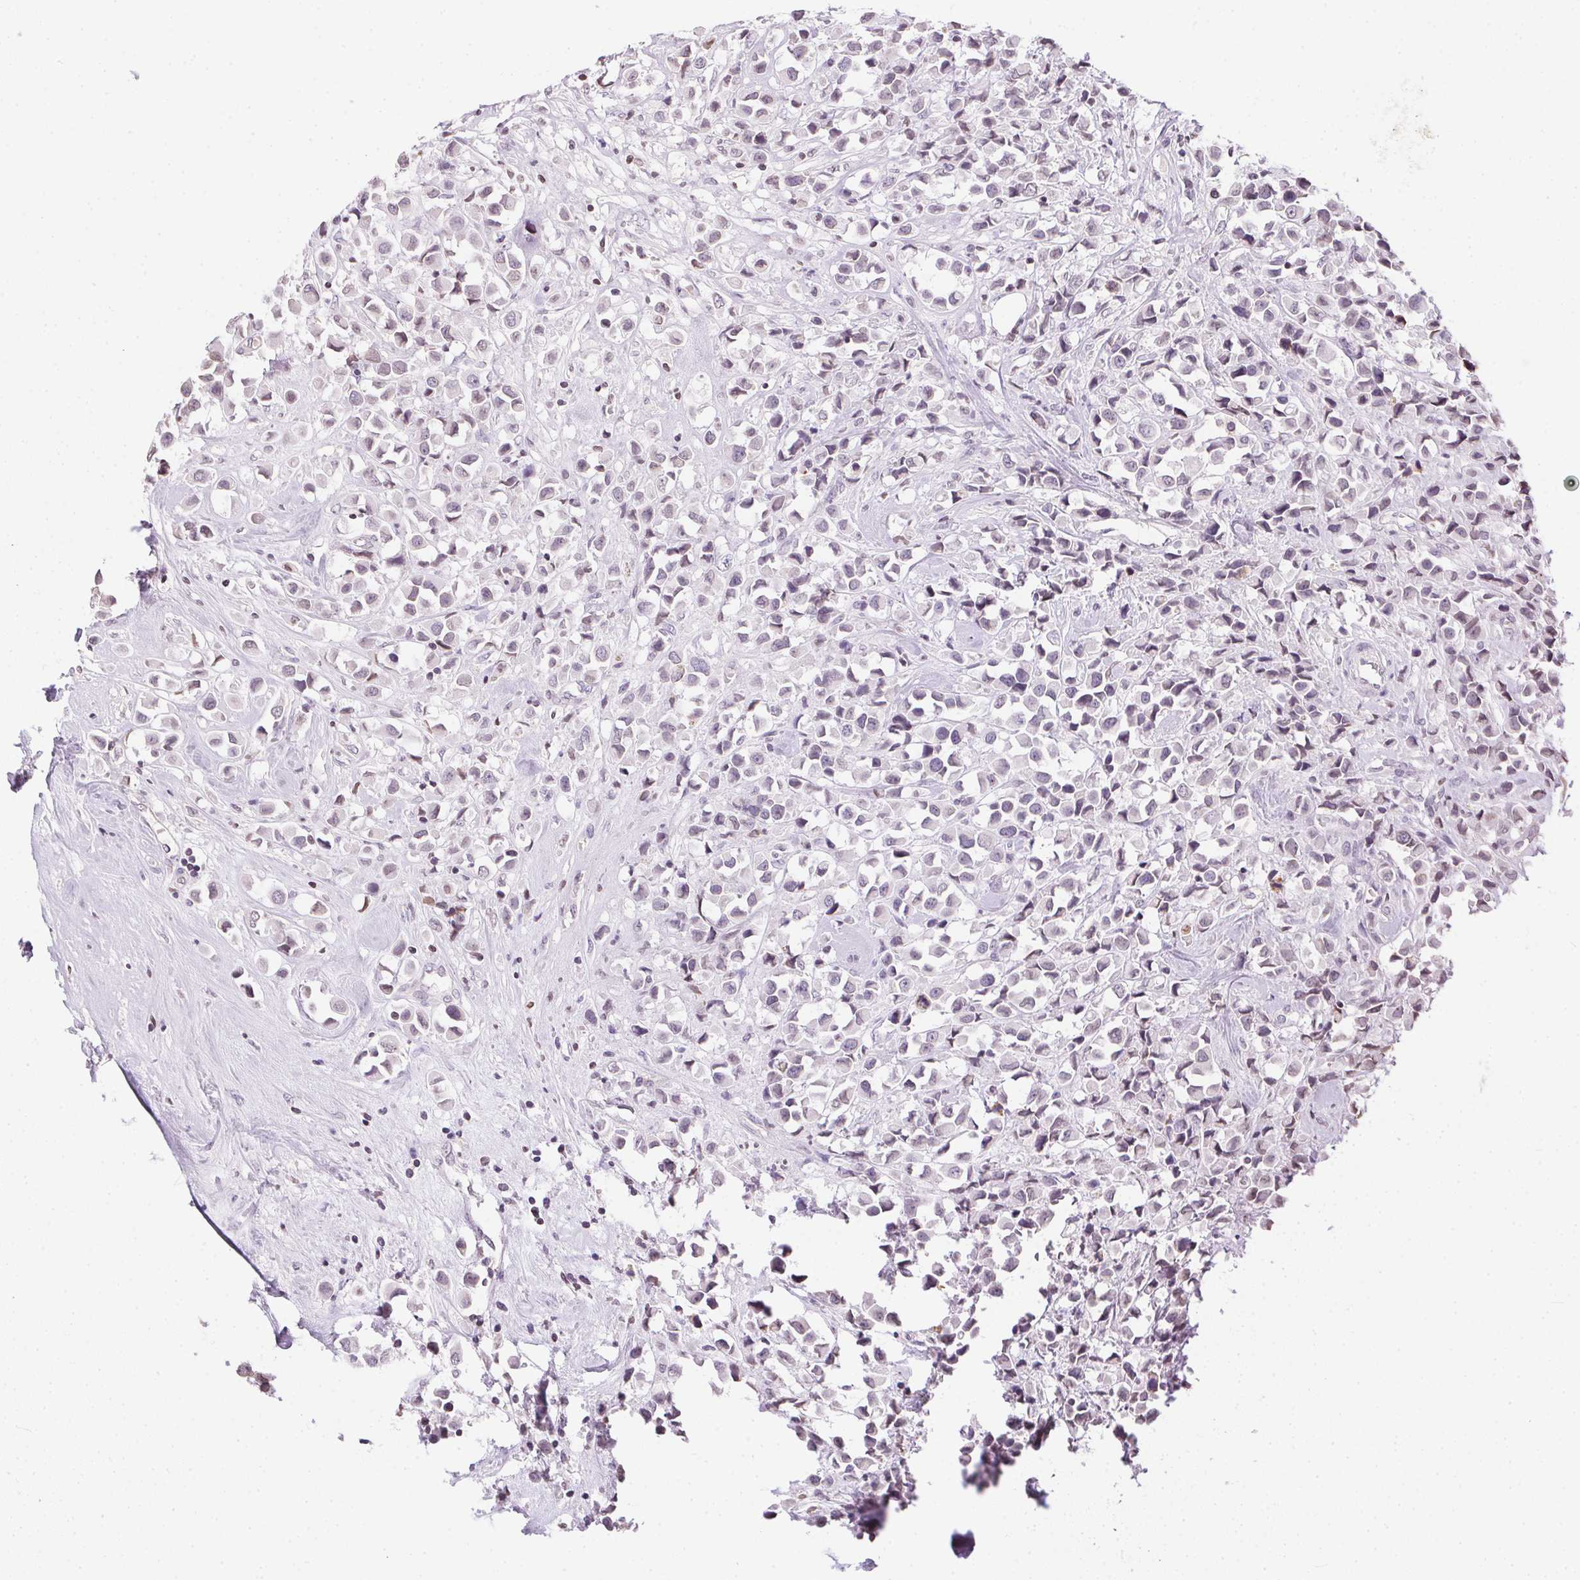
{"staining": {"intensity": "negative", "quantity": "none", "location": "none"}, "tissue": "breast cancer", "cell_type": "Tumor cells", "image_type": "cancer", "snomed": [{"axis": "morphology", "description": "Duct carcinoma"}, {"axis": "topography", "description": "Breast"}], "caption": "Immunohistochemistry (IHC) micrograph of neoplastic tissue: human breast cancer stained with DAB exhibits no significant protein expression in tumor cells.", "gene": "PRL", "patient": {"sex": "female", "age": 61}}